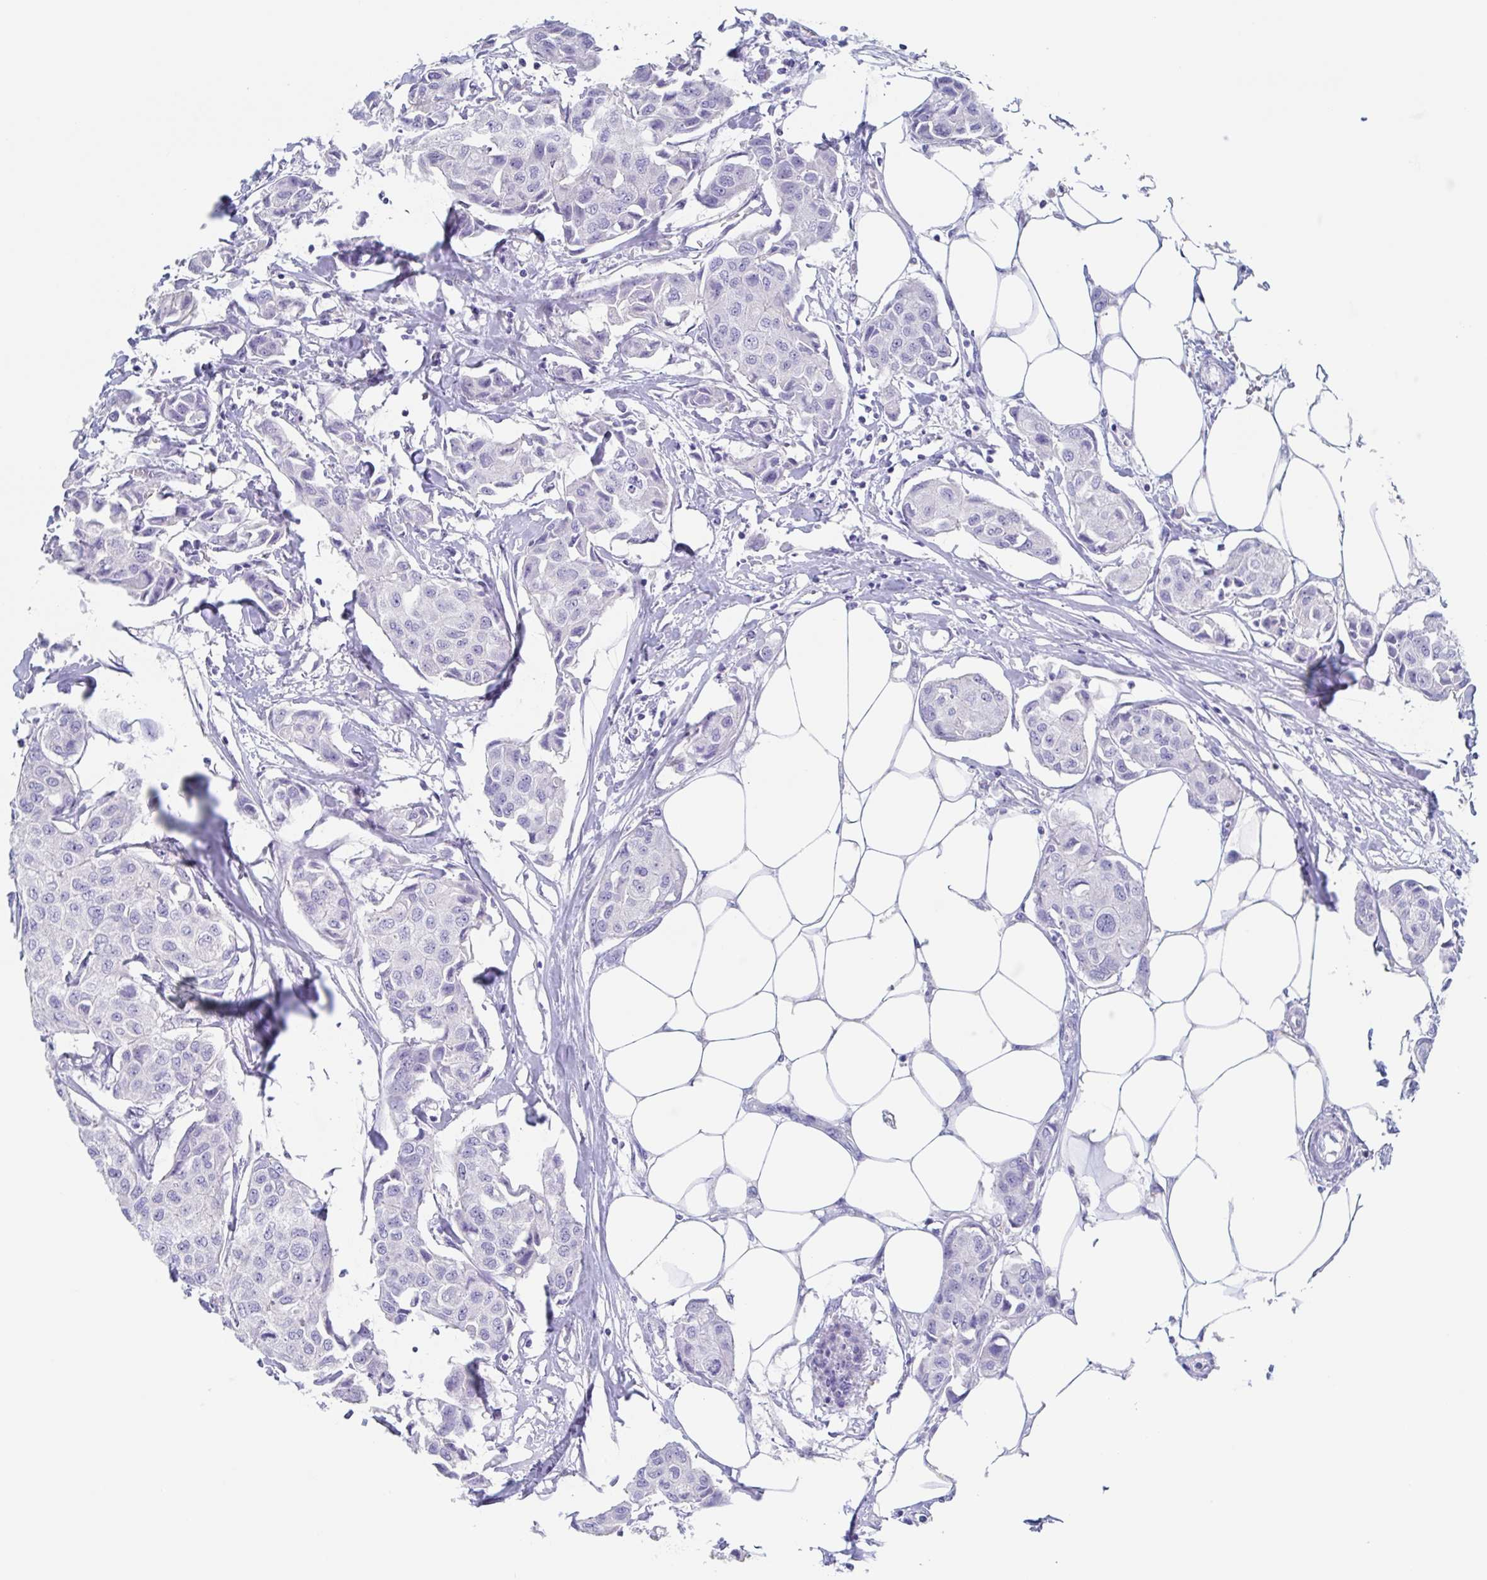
{"staining": {"intensity": "negative", "quantity": "none", "location": "none"}, "tissue": "breast cancer", "cell_type": "Tumor cells", "image_type": "cancer", "snomed": [{"axis": "morphology", "description": "Duct carcinoma"}, {"axis": "topography", "description": "Breast"}, {"axis": "topography", "description": "Lymph node"}], "caption": "Protein analysis of intraductal carcinoma (breast) demonstrates no significant expression in tumor cells. (IHC, brightfield microscopy, high magnification).", "gene": "NOXRED1", "patient": {"sex": "female", "age": 80}}